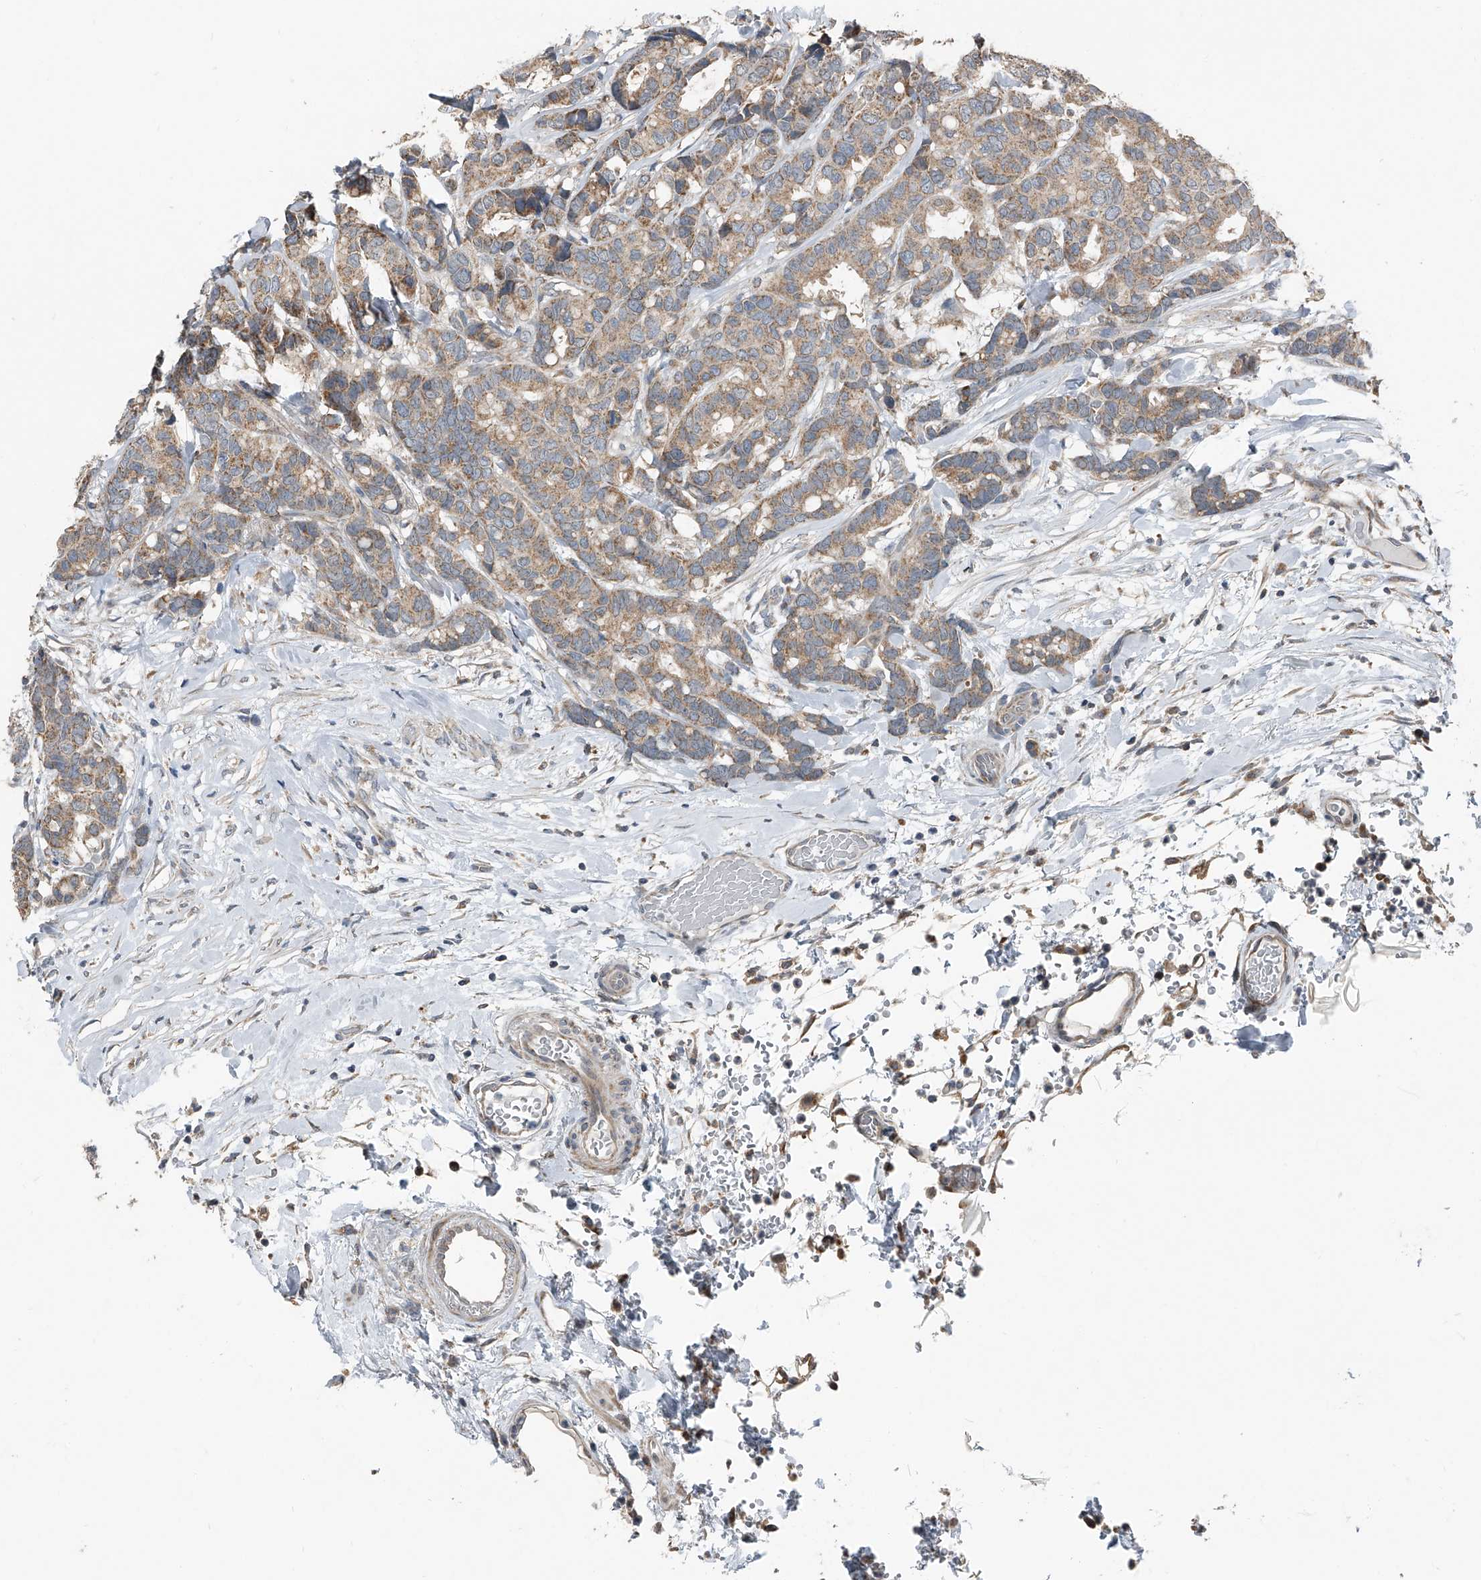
{"staining": {"intensity": "moderate", "quantity": ">75%", "location": "cytoplasmic/membranous"}, "tissue": "breast cancer", "cell_type": "Tumor cells", "image_type": "cancer", "snomed": [{"axis": "morphology", "description": "Duct carcinoma"}, {"axis": "topography", "description": "Breast"}], "caption": "Immunohistochemical staining of human intraductal carcinoma (breast) reveals medium levels of moderate cytoplasmic/membranous protein expression in about >75% of tumor cells. Using DAB (brown) and hematoxylin (blue) stains, captured at high magnification using brightfield microscopy.", "gene": "CHRNA7", "patient": {"sex": "female", "age": 87}}